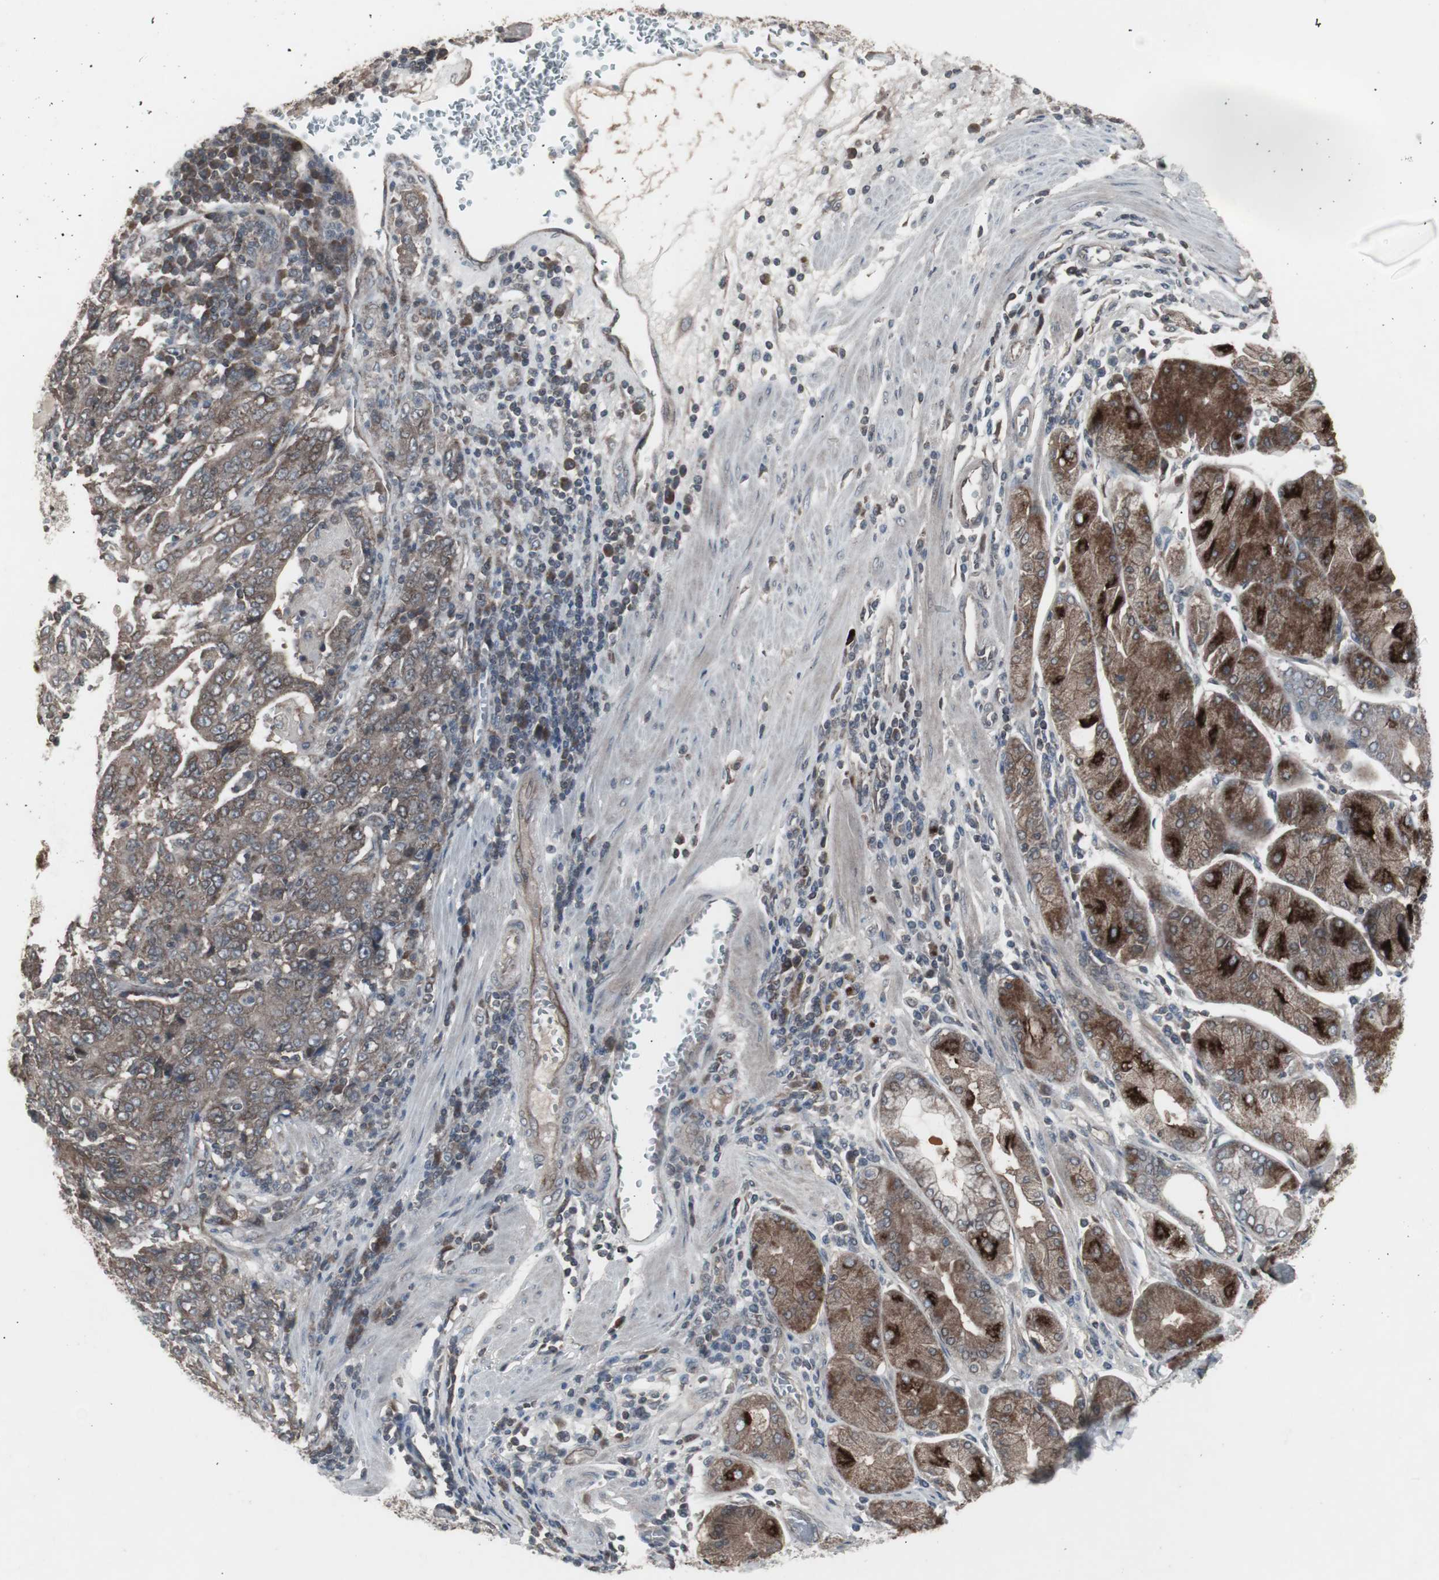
{"staining": {"intensity": "moderate", "quantity": ">75%", "location": "cytoplasmic/membranous"}, "tissue": "stomach cancer", "cell_type": "Tumor cells", "image_type": "cancer", "snomed": [{"axis": "morphology", "description": "Normal tissue, NOS"}, {"axis": "morphology", "description": "Adenocarcinoma, NOS"}, {"axis": "topography", "description": "Stomach, upper"}, {"axis": "topography", "description": "Stomach"}], "caption": "Immunohistochemistry (DAB) staining of human stomach adenocarcinoma exhibits moderate cytoplasmic/membranous protein expression in approximately >75% of tumor cells.", "gene": "SSTR2", "patient": {"sex": "male", "age": 59}}